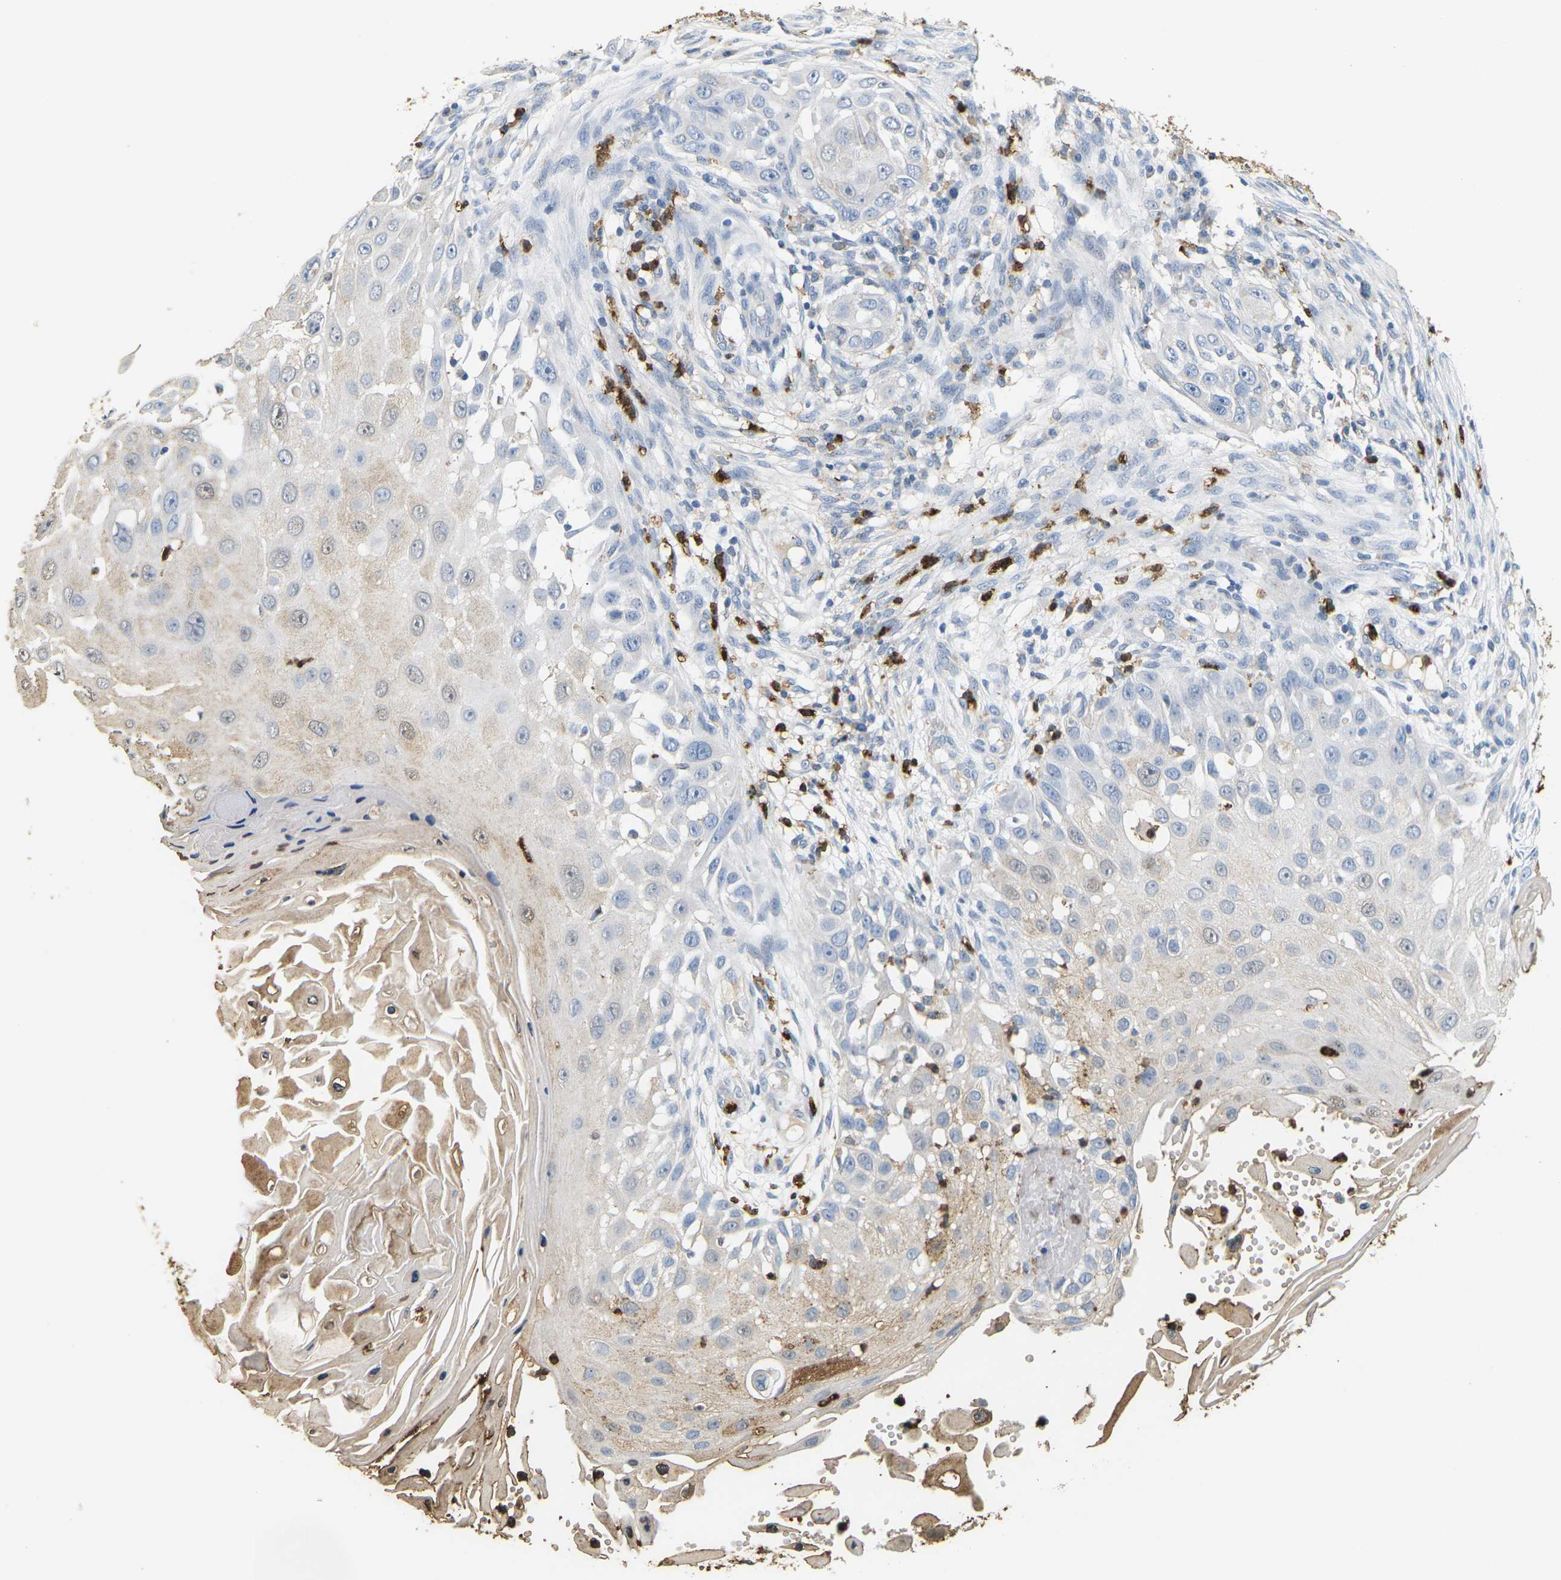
{"staining": {"intensity": "weak", "quantity": "<25%", "location": "cytoplasmic/membranous"}, "tissue": "skin cancer", "cell_type": "Tumor cells", "image_type": "cancer", "snomed": [{"axis": "morphology", "description": "Squamous cell carcinoma, NOS"}, {"axis": "topography", "description": "Skin"}], "caption": "Tumor cells are negative for brown protein staining in skin cancer (squamous cell carcinoma). (DAB (3,3'-diaminobenzidine) immunohistochemistry with hematoxylin counter stain).", "gene": "ADM", "patient": {"sex": "female", "age": 44}}